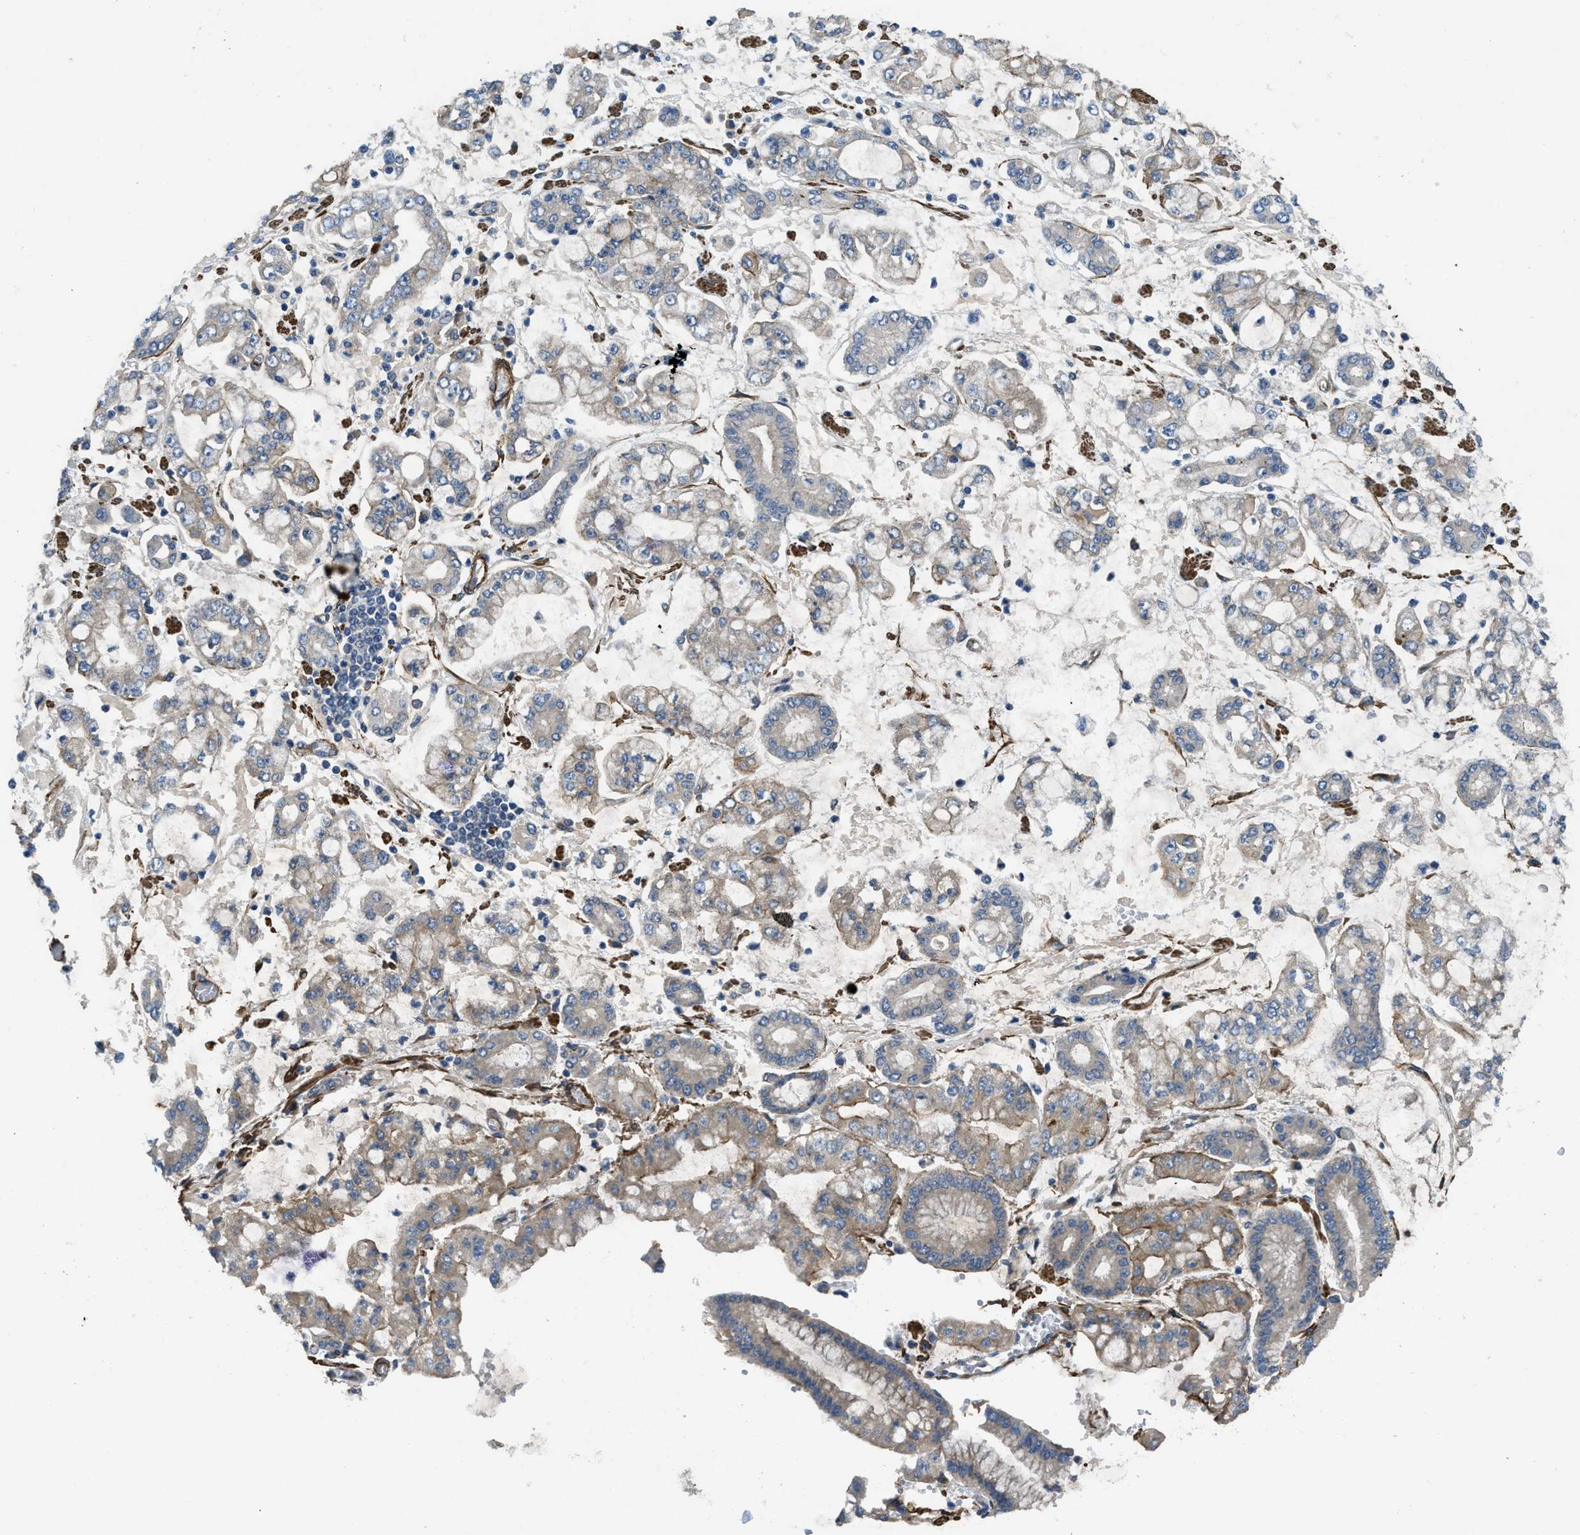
{"staining": {"intensity": "moderate", "quantity": "<25%", "location": "cytoplasmic/membranous"}, "tissue": "stomach cancer", "cell_type": "Tumor cells", "image_type": "cancer", "snomed": [{"axis": "morphology", "description": "Adenocarcinoma, NOS"}, {"axis": "topography", "description": "Stomach"}], "caption": "Stomach cancer was stained to show a protein in brown. There is low levels of moderate cytoplasmic/membranous expression in about <25% of tumor cells.", "gene": "BMPR1A", "patient": {"sex": "male", "age": 76}}